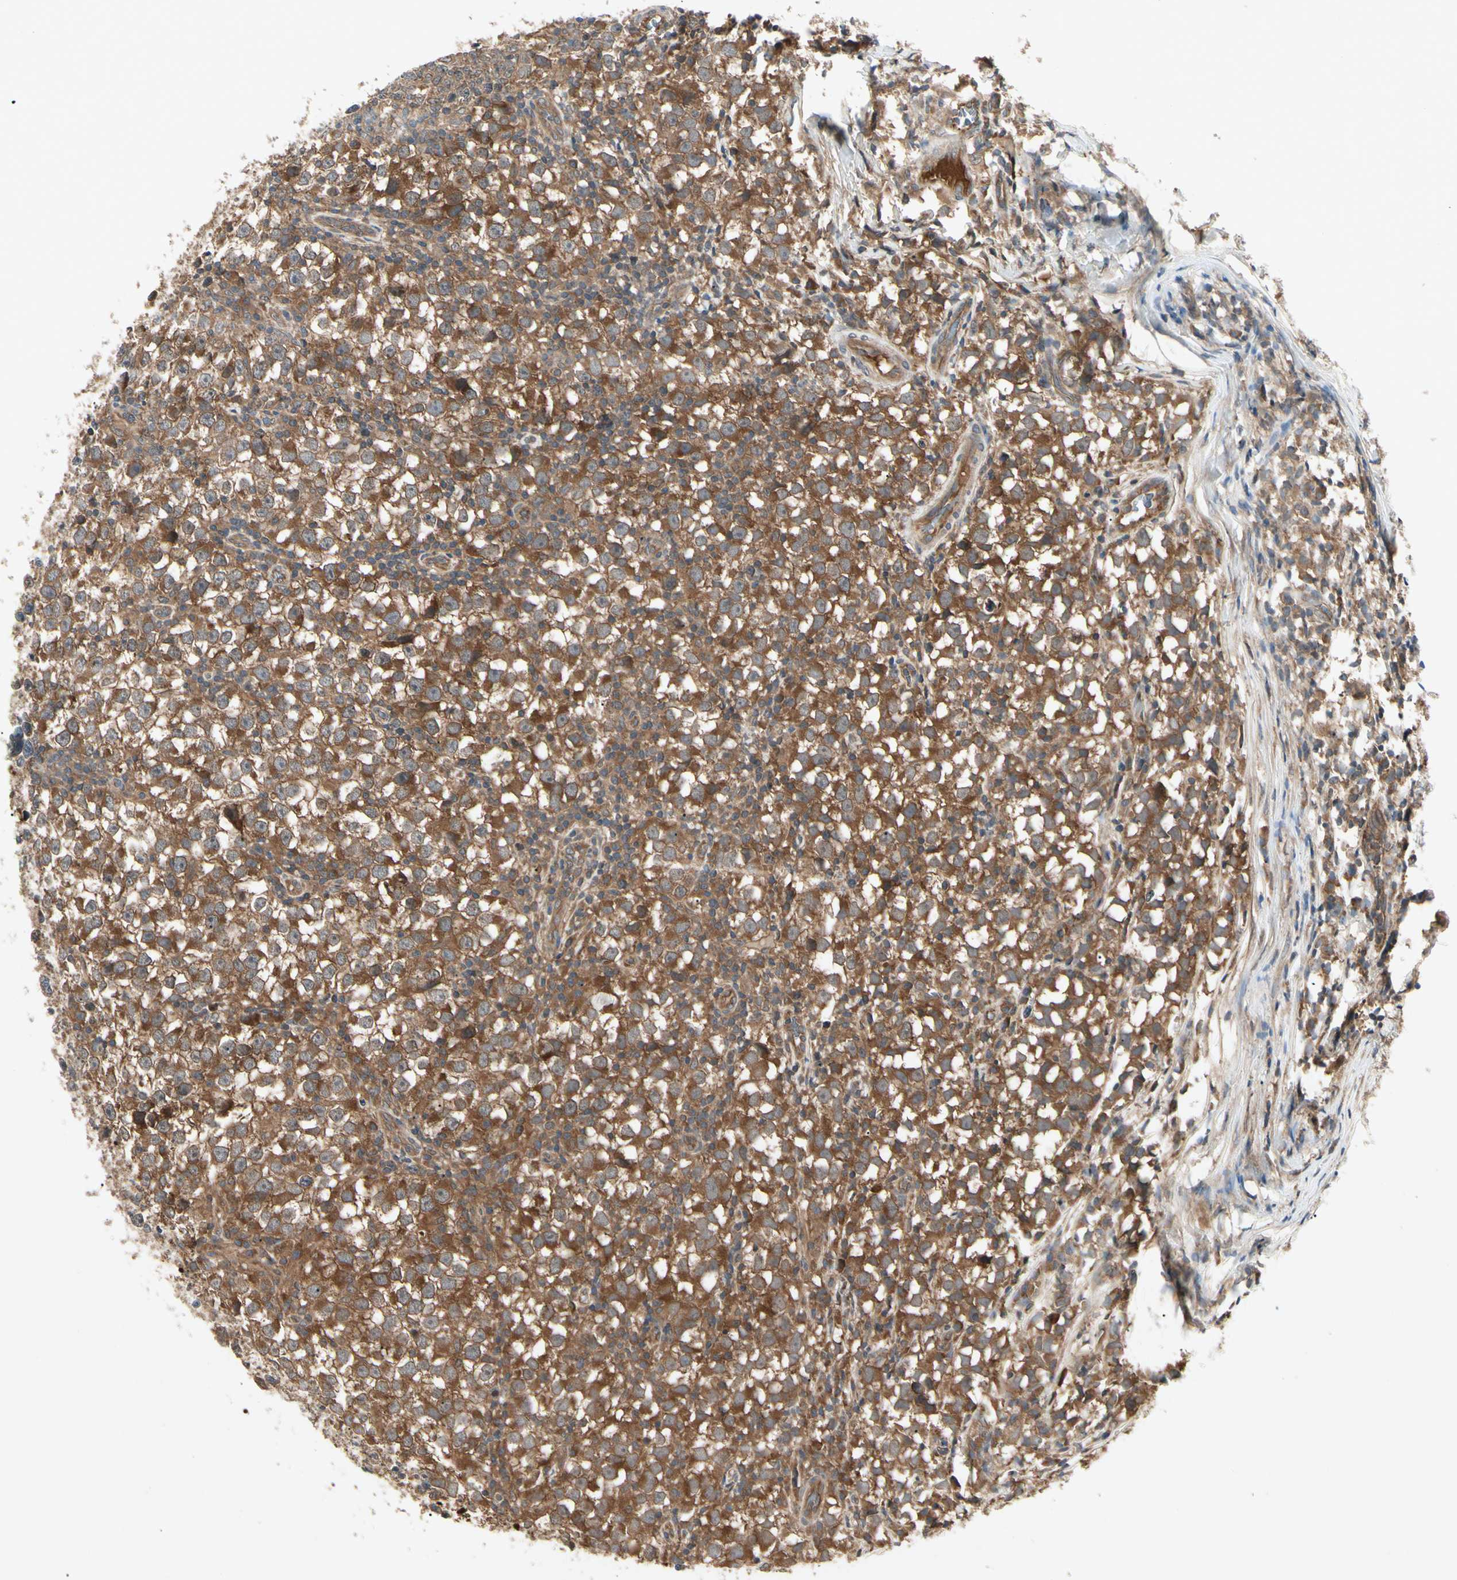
{"staining": {"intensity": "strong", "quantity": ">75%", "location": "cytoplasmic/membranous"}, "tissue": "testis cancer", "cell_type": "Tumor cells", "image_type": "cancer", "snomed": [{"axis": "morphology", "description": "Seminoma, NOS"}, {"axis": "topography", "description": "Testis"}], "caption": "Protein positivity by IHC demonstrates strong cytoplasmic/membranous expression in about >75% of tumor cells in testis cancer (seminoma).", "gene": "RNF14", "patient": {"sex": "male", "age": 65}}